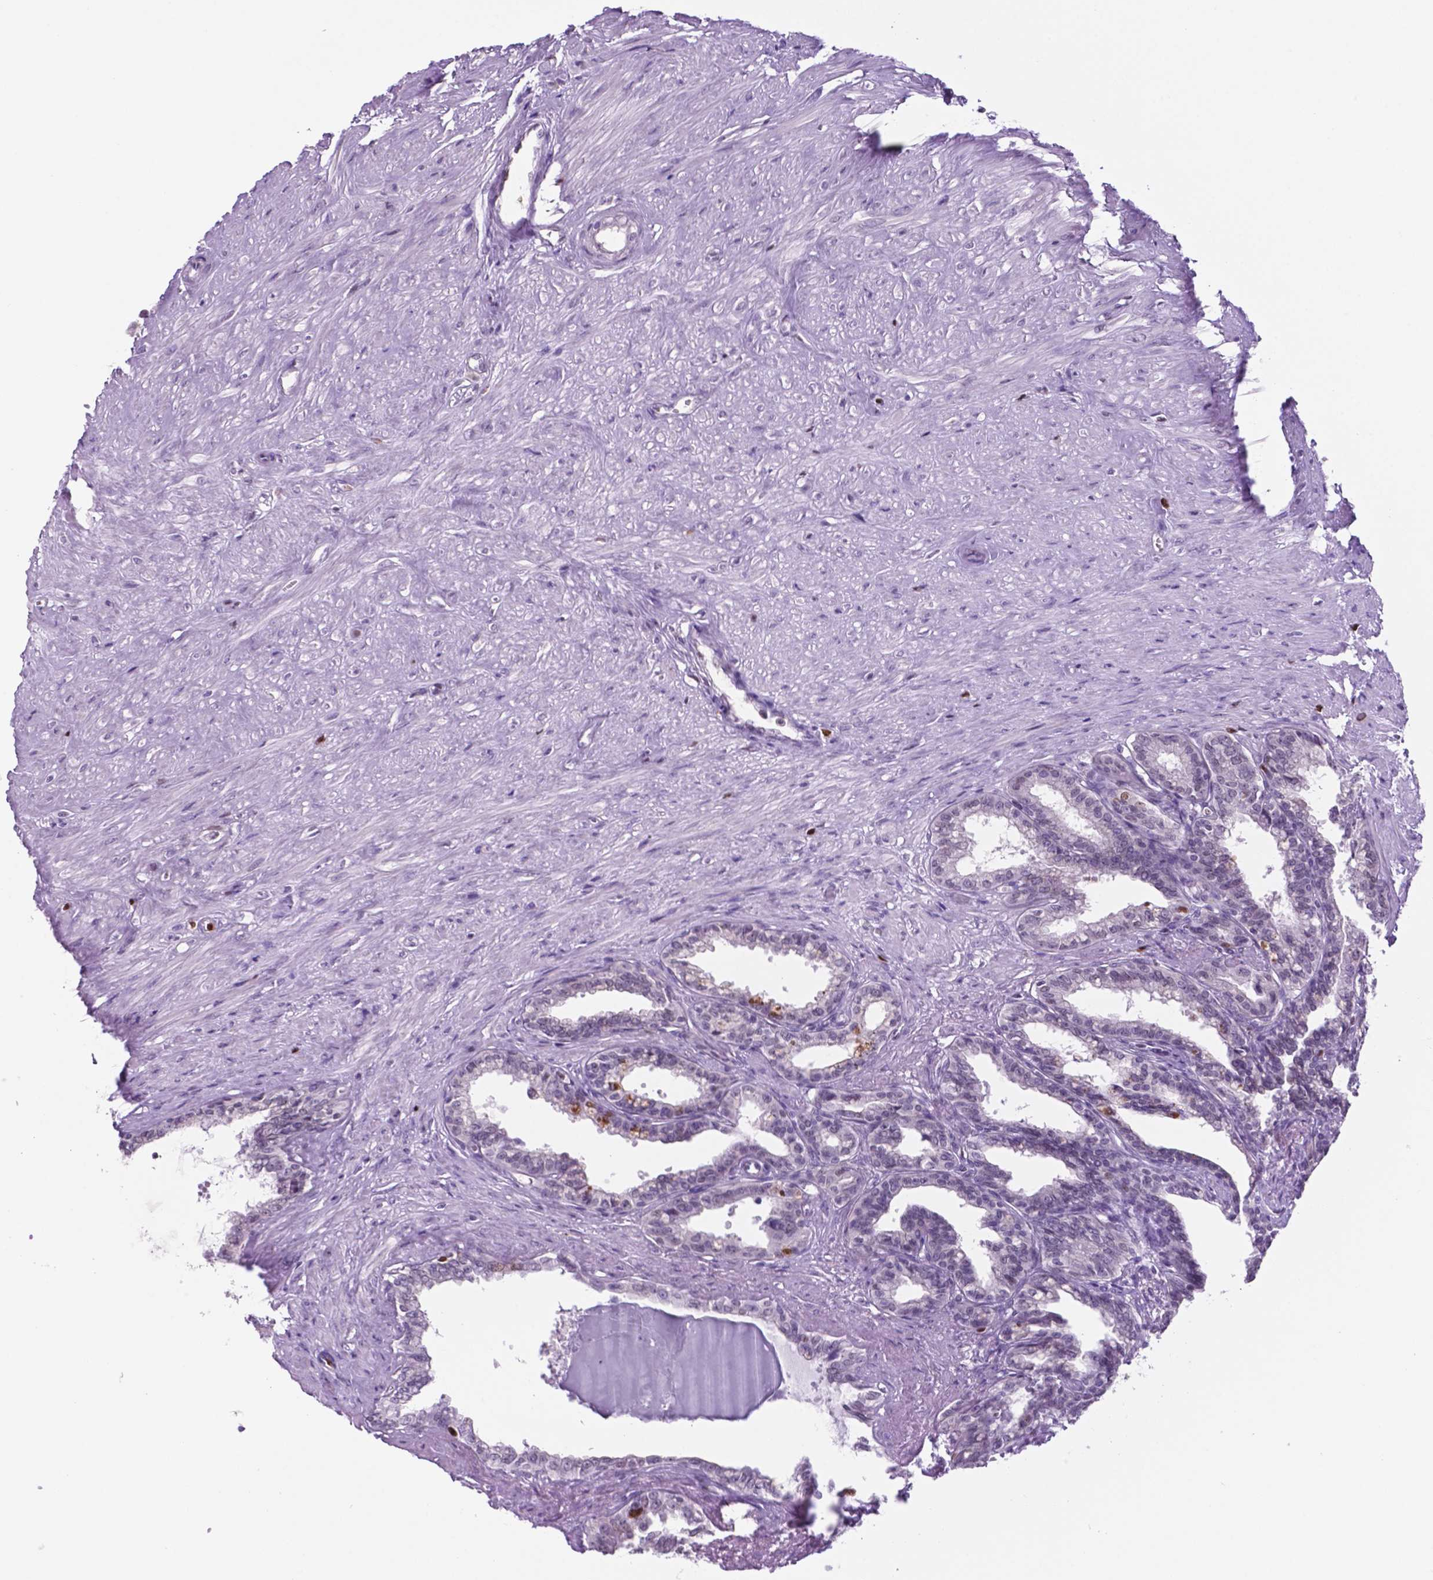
{"staining": {"intensity": "negative", "quantity": "none", "location": "none"}, "tissue": "seminal vesicle", "cell_type": "Glandular cells", "image_type": "normal", "snomed": [{"axis": "morphology", "description": "Normal tissue, NOS"}, {"axis": "morphology", "description": "Urothelial carcinoma, NOS"}, {"axis": "topography", "description": "Urinary bladder"}, {"axis": "topography", "description": "Seminal veicle"}], "caption": "Glandular cells show no significant expression in unremarkable seminal vesicle. (DAB immunohistochemistry, high magnification).", "gene": "NCAPH2", "patient": {"sex": "male", "age": 76}}